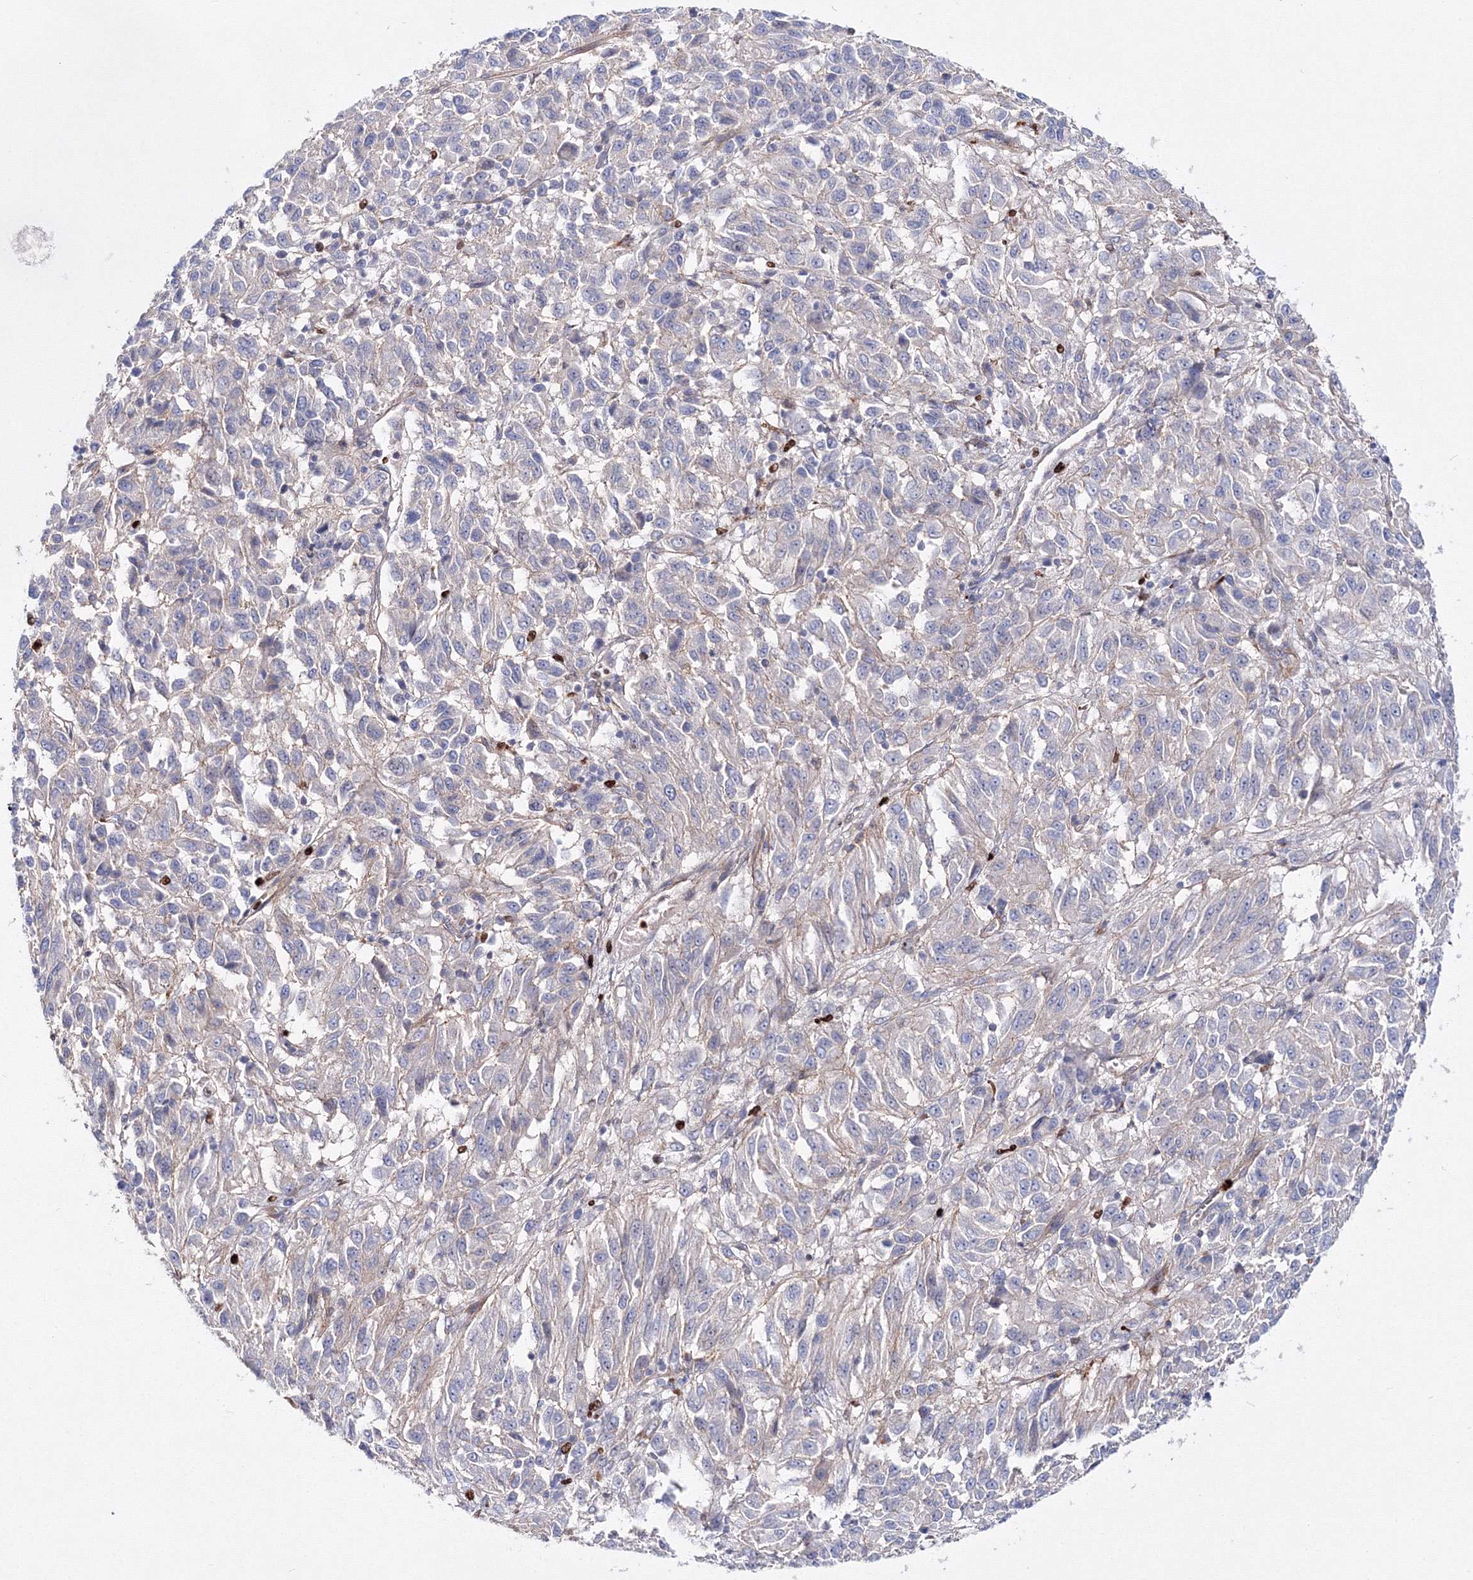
{"staining": {"intensity": "negative", "quantity": "none", "location": "none"}, "tissue": "melanoma", "cell_type": "Tumor cells", "image_type": "cancer", "snomed": [{"axis": "morphology", "description": "Malignant melanoma, Metastatic site"}, {"axis": "topography", "description": "Lung"}], "caption": "DAB immunohistochemical staining of malignant melanoma (metastatic site) displays no significant staining in tumor cells.", "gene": "C11orf52", "patient": {"sex": "male", "age": 64}}